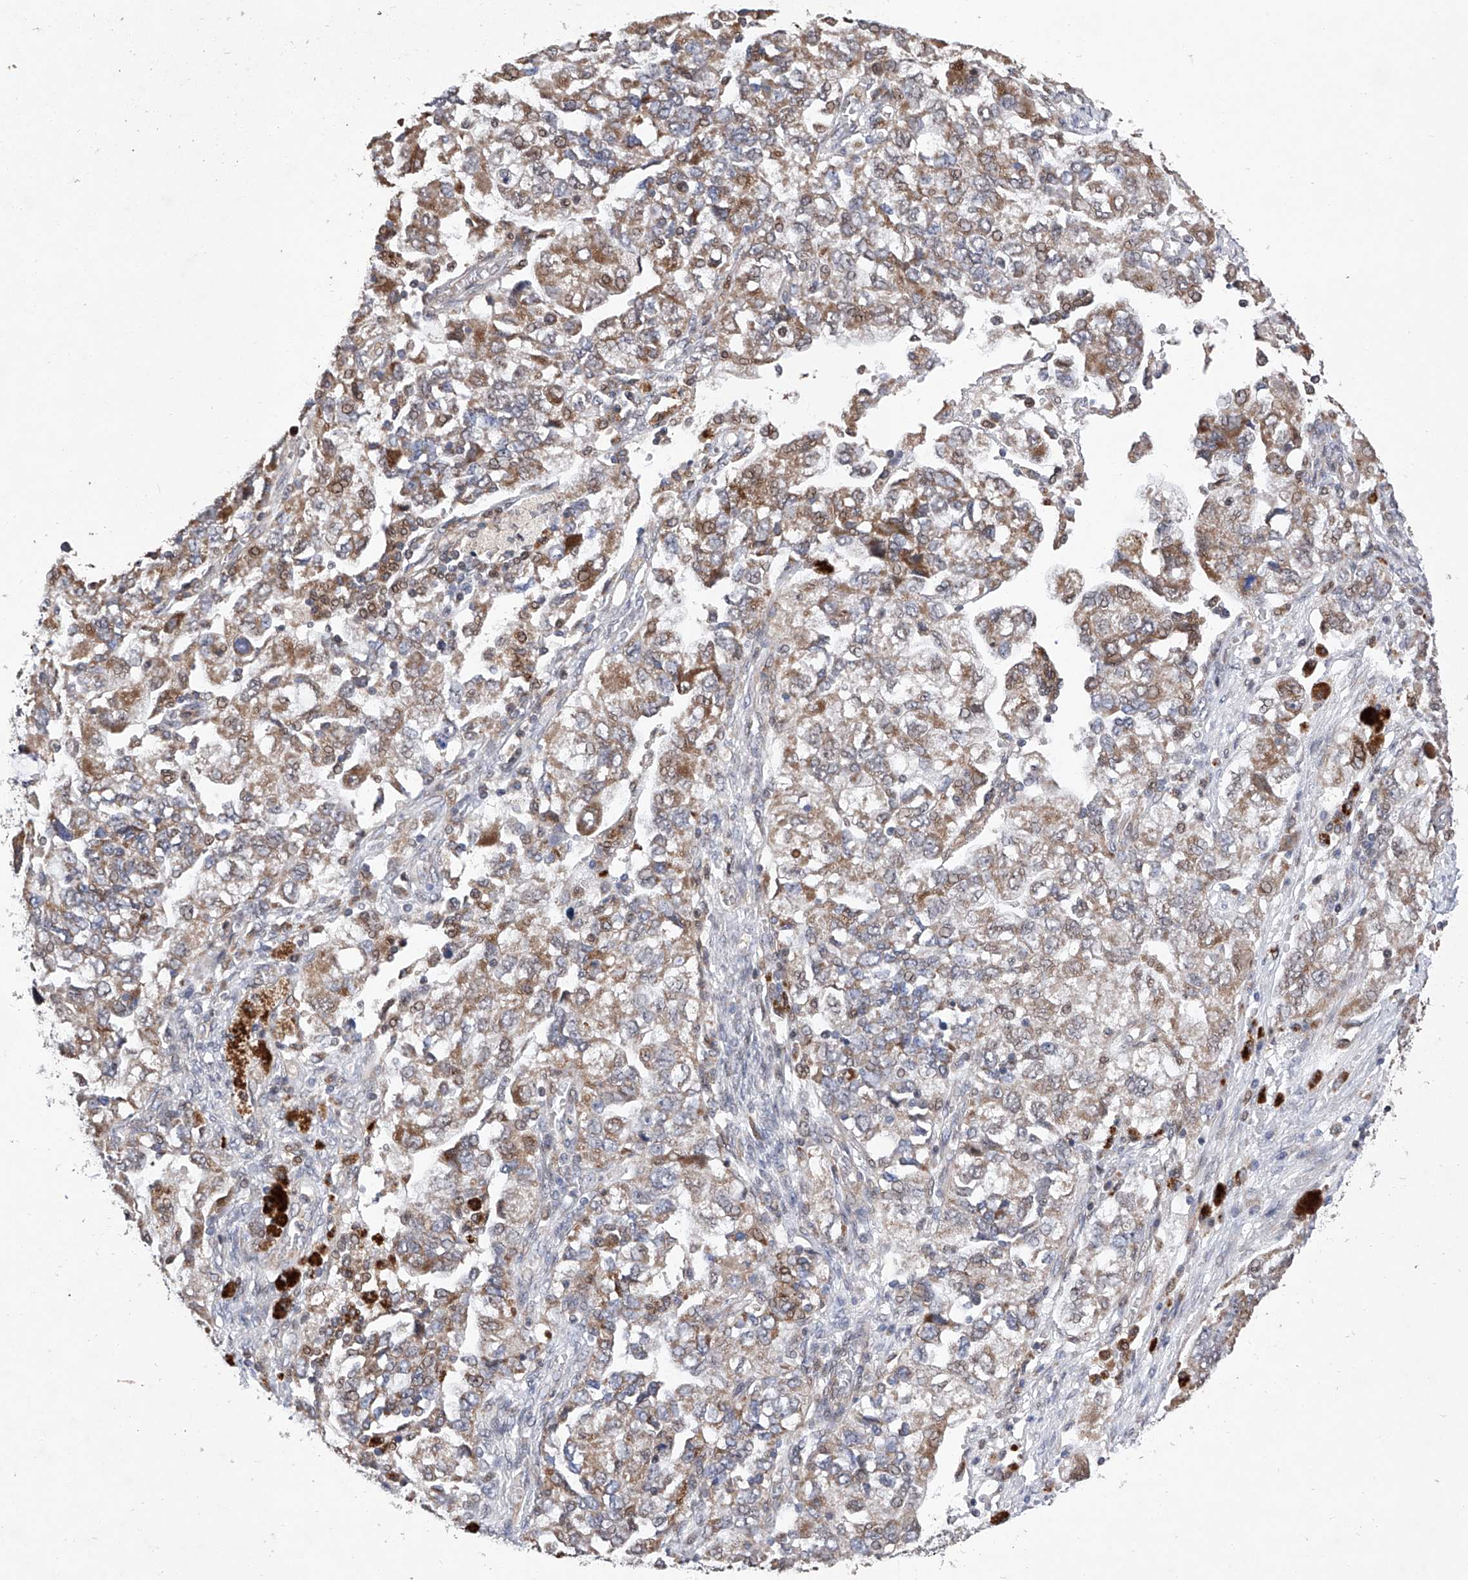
{"staining": {"intensity": "weak", "quantity": ">75%", "location": "cytoplasmic/membranous"}, "tissue": "ovarian cancer", "cell_type": "Tumor cells", "image_type": "cancer", "snomed": [{"axis": "morphology", "description": "Carcinoma, NOS"}, {"axis": "morphology", "description": "Cystadenocarcinoma, serous, NOS"}, {"axis": "topography", "description": "Ovary"}], "caption": "This image displays IHC staining of ovarian cancer (carcinoma), with low weak cytoplasmic/membranous positivity in about >75% of tumor cells.", "gene": "FARP2", "patient": {"sex": "female", "age": 69}}